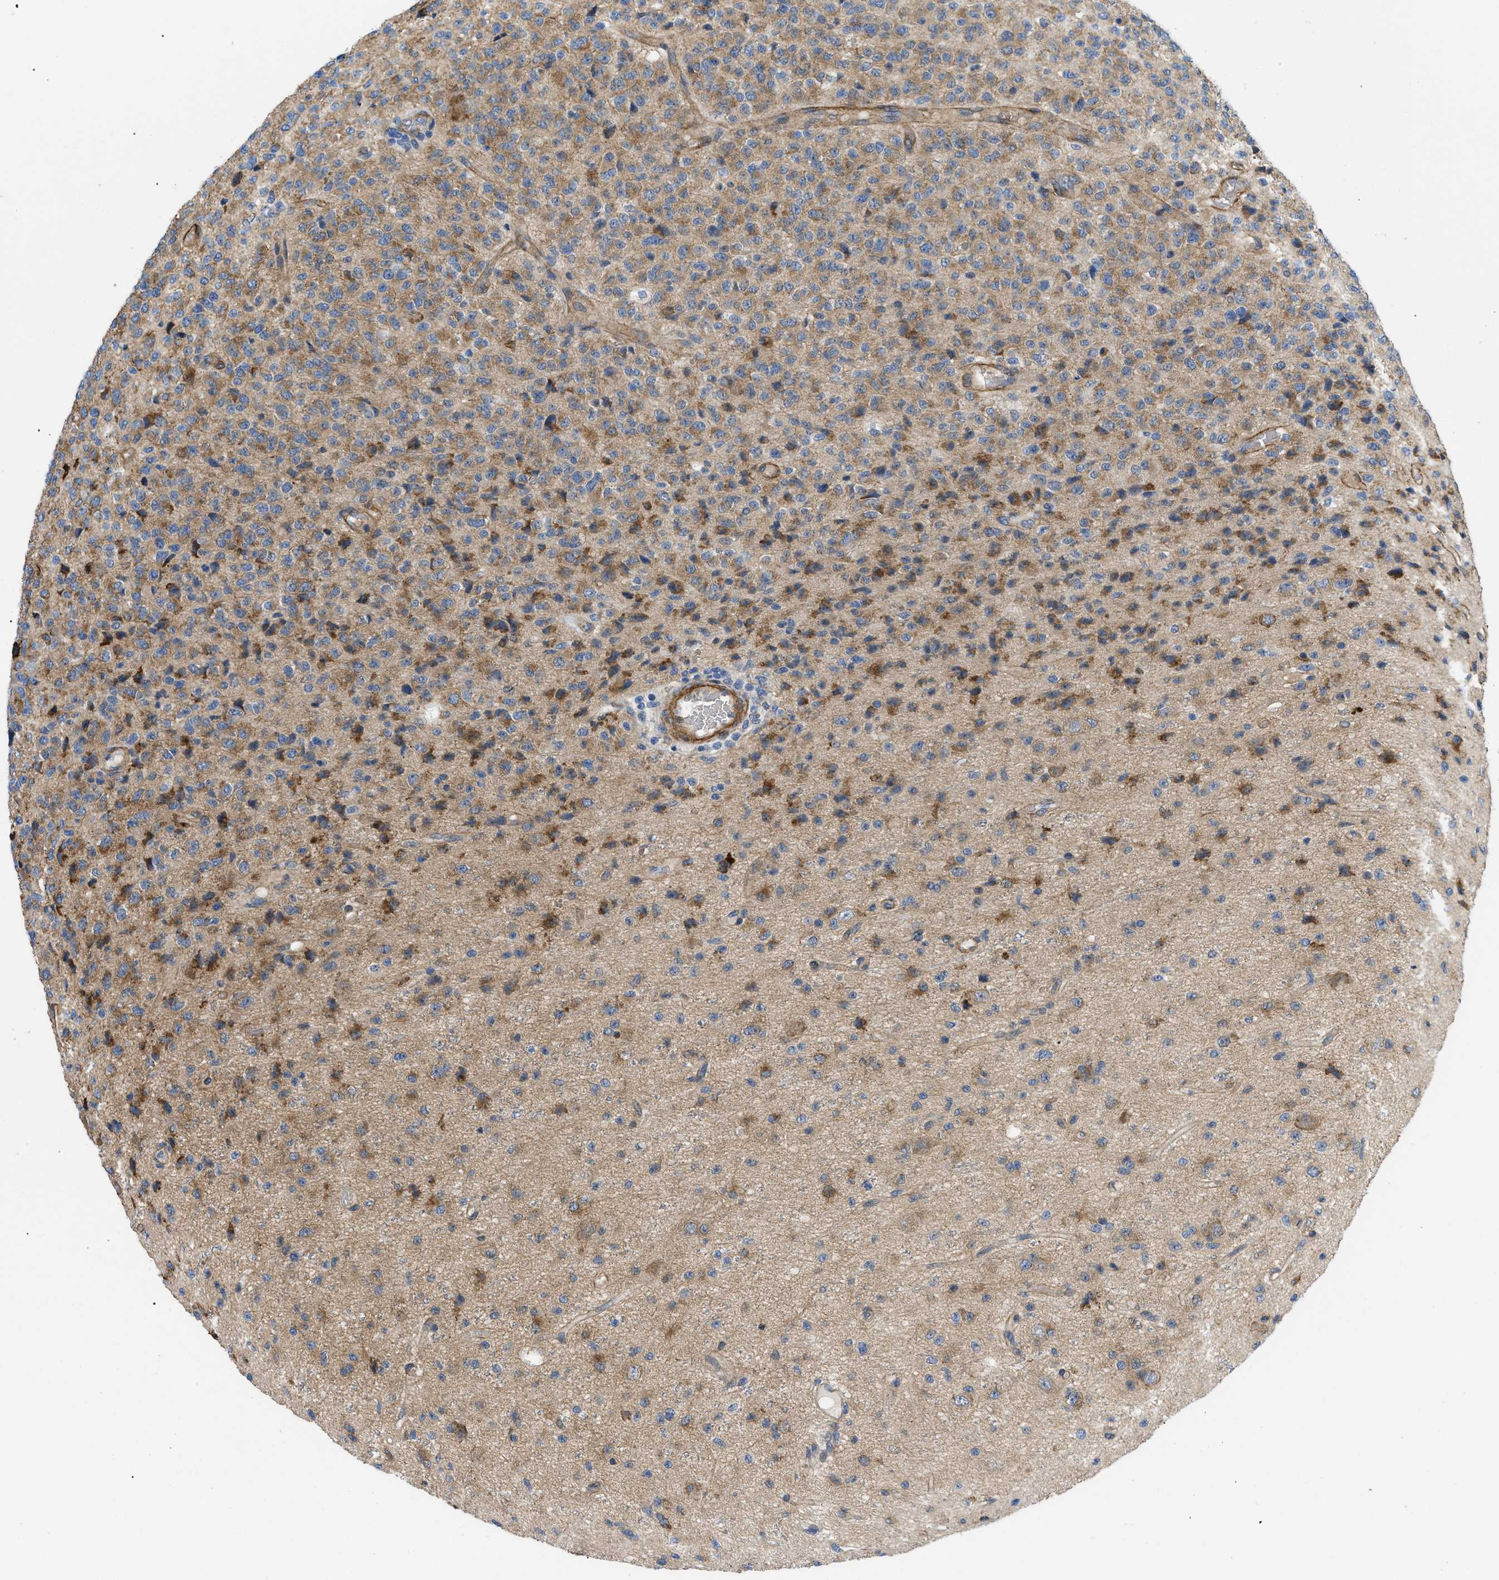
{"staining": {"intensity": "moderate", "quantity": ">75%", "location": "cytoplasmic/membranous"}, "tissue": "glioma", "cell_type": "Tumor cells", "image_type": "cancer", "snomed": [{"axis": "morphology", "description": "Glioma, malignant, High grade"}, {"axis": "topography", "description": "pancreas cauda"}], "caption": "Immunohistochemistry image of malignant glioma (high-grade) stained for a protein (brown), which displays medium levels of moderate cytoplasmic/membranous expression in about >75% of tumor cells.", "gene": "MYO10", "patient": {"sex": "male", "age": 60}}